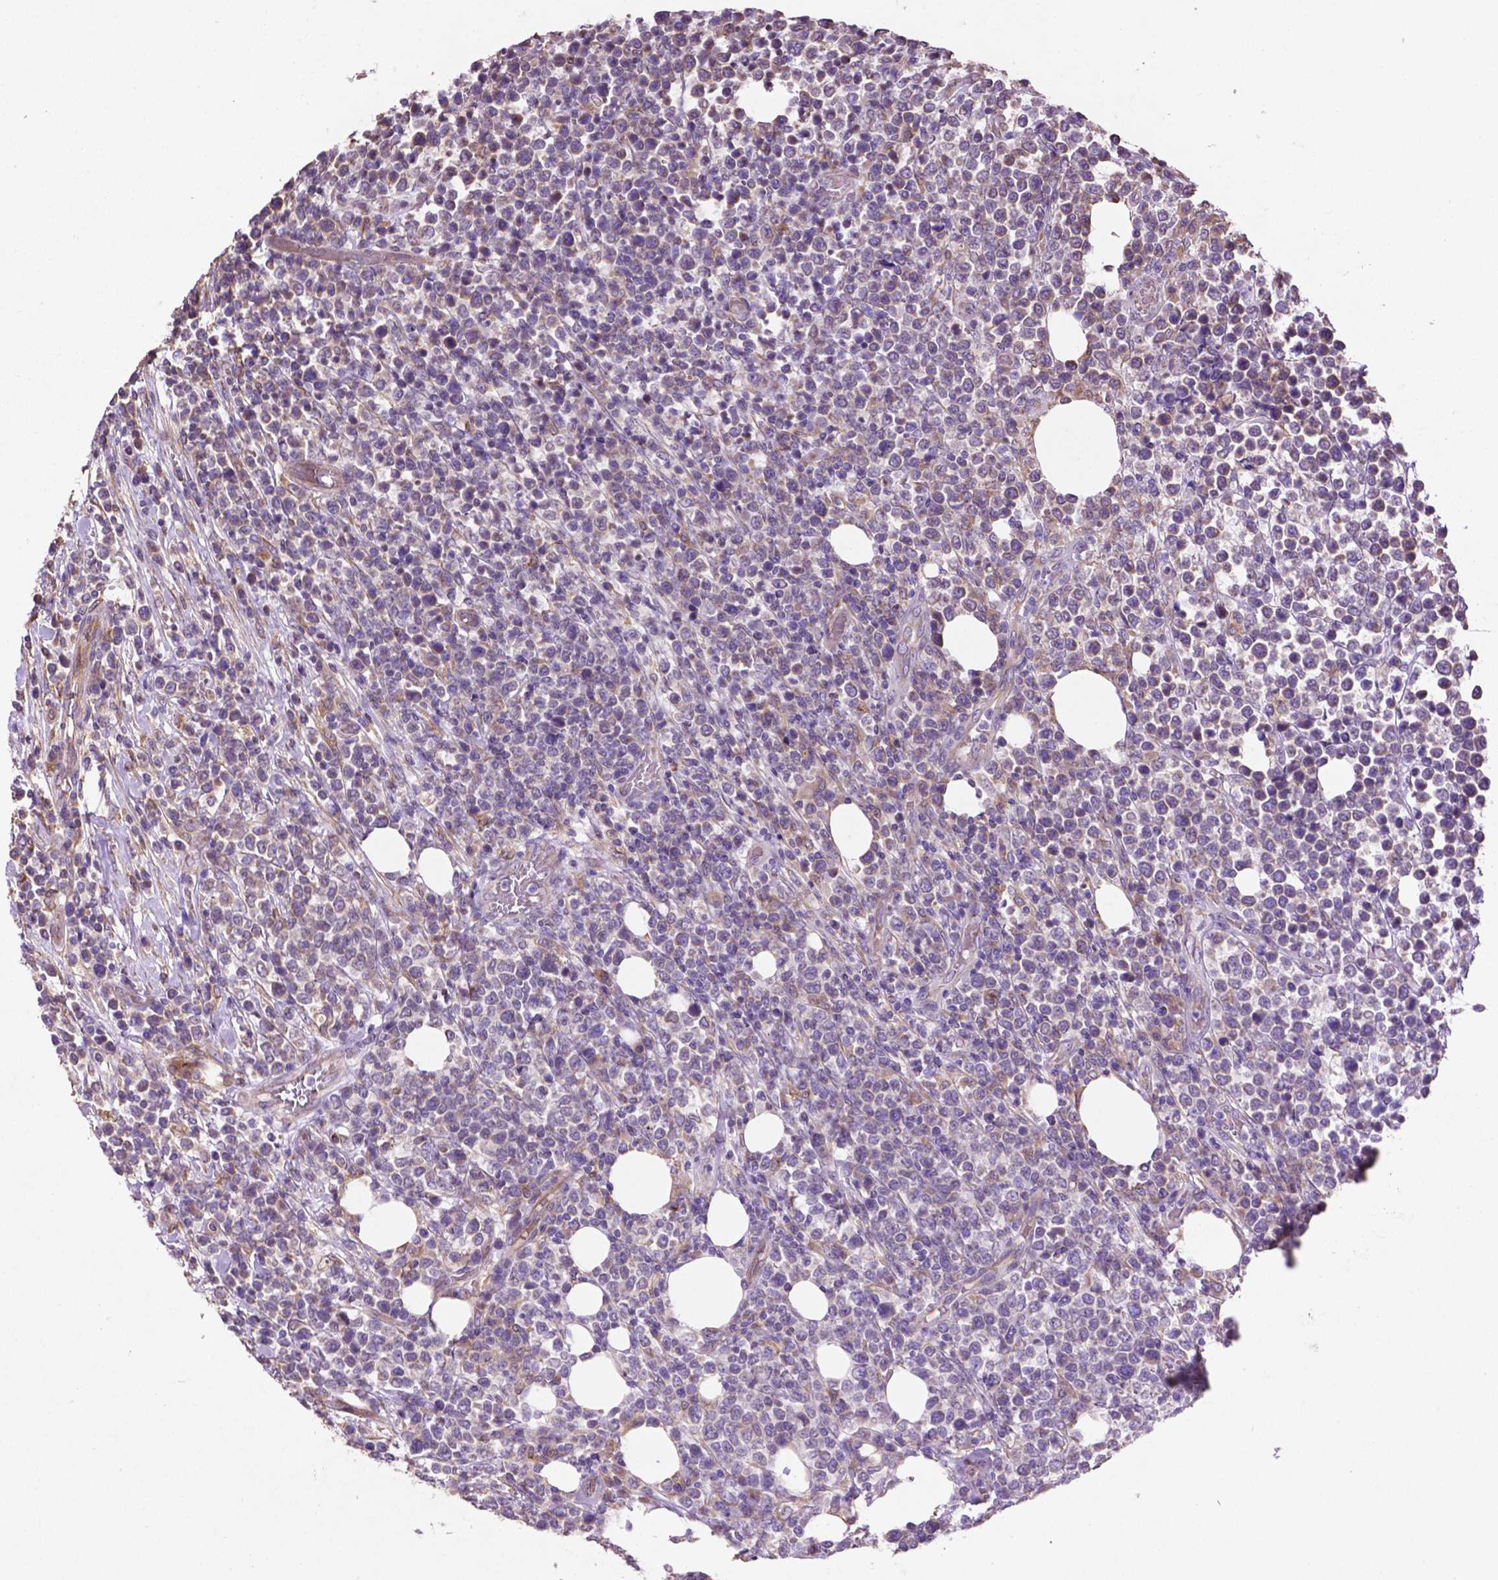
{"staining": {"intensity": "negative", "quantity": "none", "location": "none"}, "tissue": "lymphoma", "cell_type": "Tumor cells", "image_type": "cancer", "snomed": [{"axis": "morphology", "description": "Malignant lymphoma, non-Hodgkin's type, High grade"}, {"axis": "topography", "description": "Soft tissue"}], "caption": "This is an immunohistochemistry (IHC) photomicrograph of human high-grade malignant lymphoma, non-Hodgkin's type. There is no staining in tumor cells.", "gene": "MBTPS1", "patient": {"sex": "female", "age": 56}}